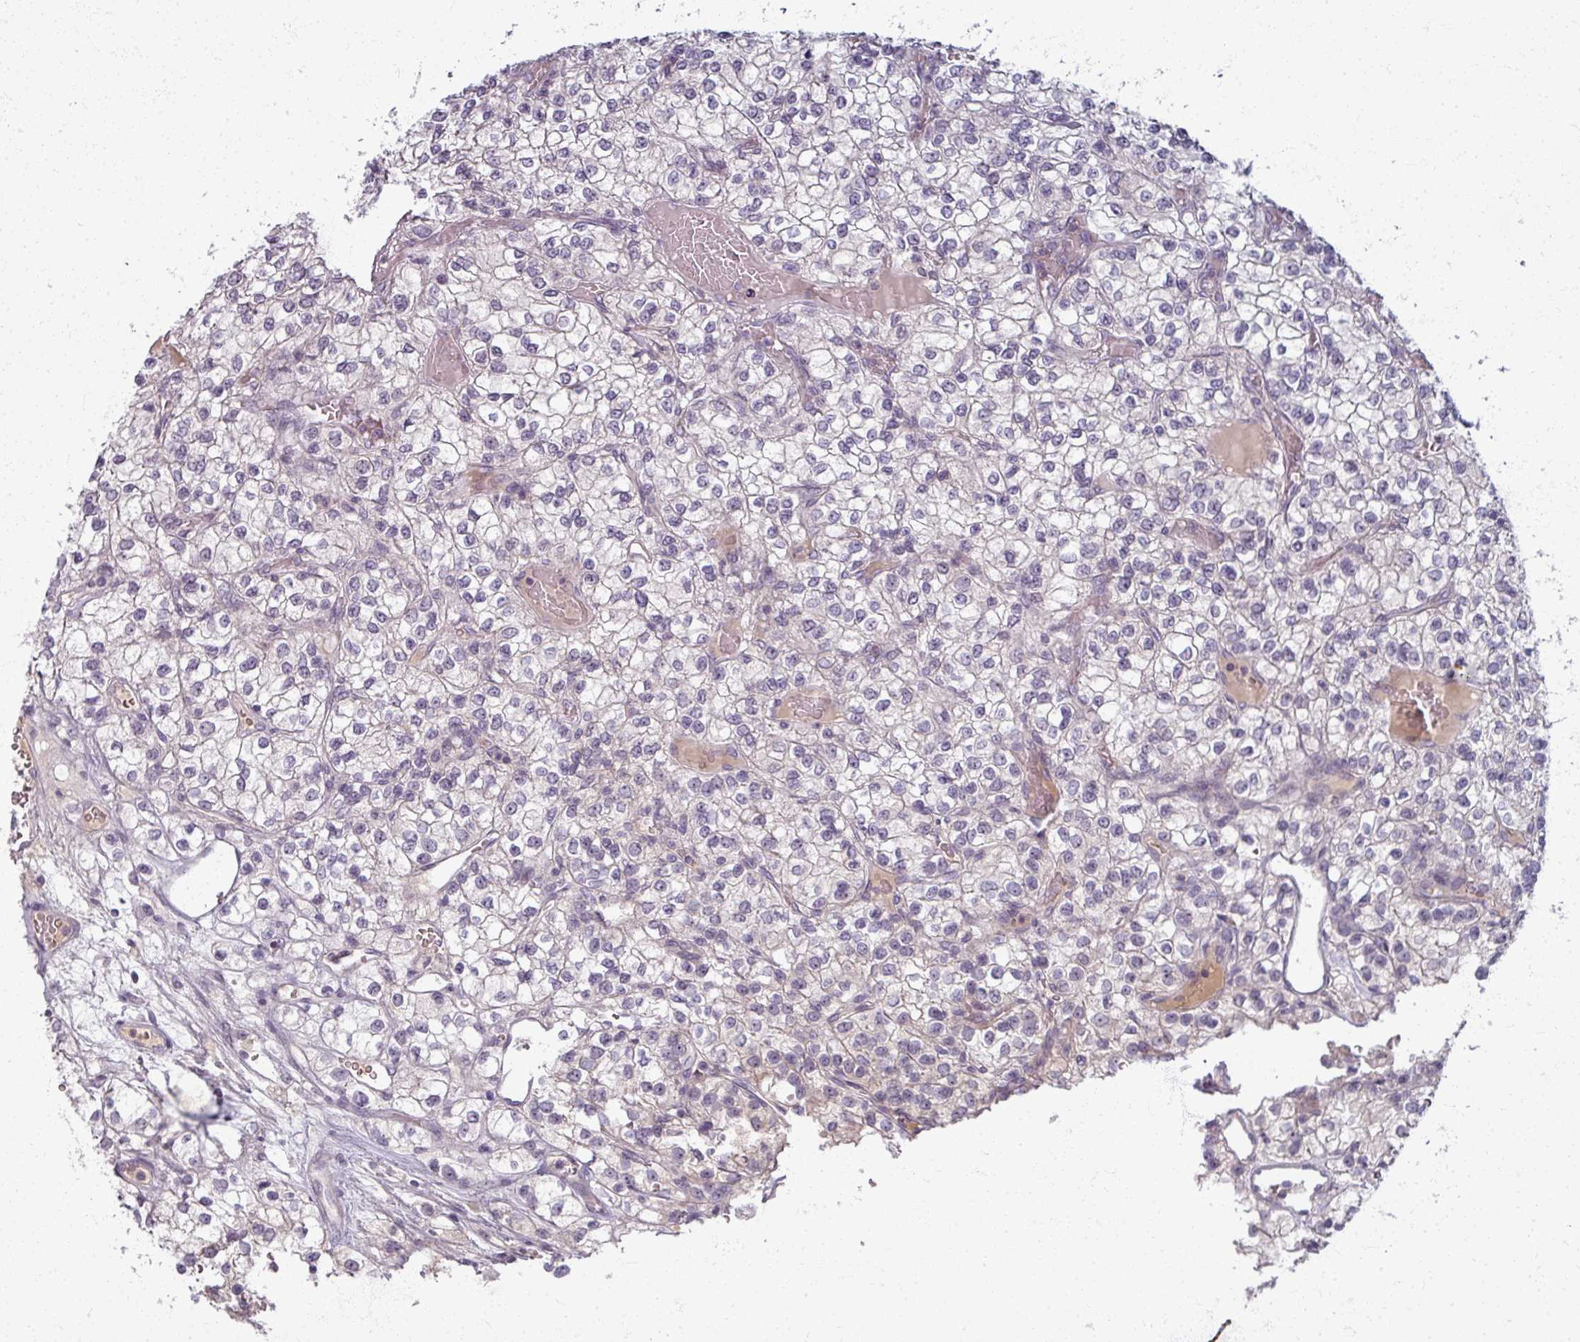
{"staining": {"intensity": "negative", "quantity": "none", "location": "none"}, "tissue": "renal cancer", "cell_type": "Tumor cells", "image_type": "cancer", "snomed": [{"axis": "morphology", "description": "Adenocarcinoma, NOS"}, {"axis": "topography", "description": "Kidney"}], "caption": "Human adenocarcinoma (renal) stained for a protein using immunohistochemistry (IHC) exhibits no staining in tumor cells.", "gene": "TTLL7", "patient": {"sex": "male", "age": 80}}